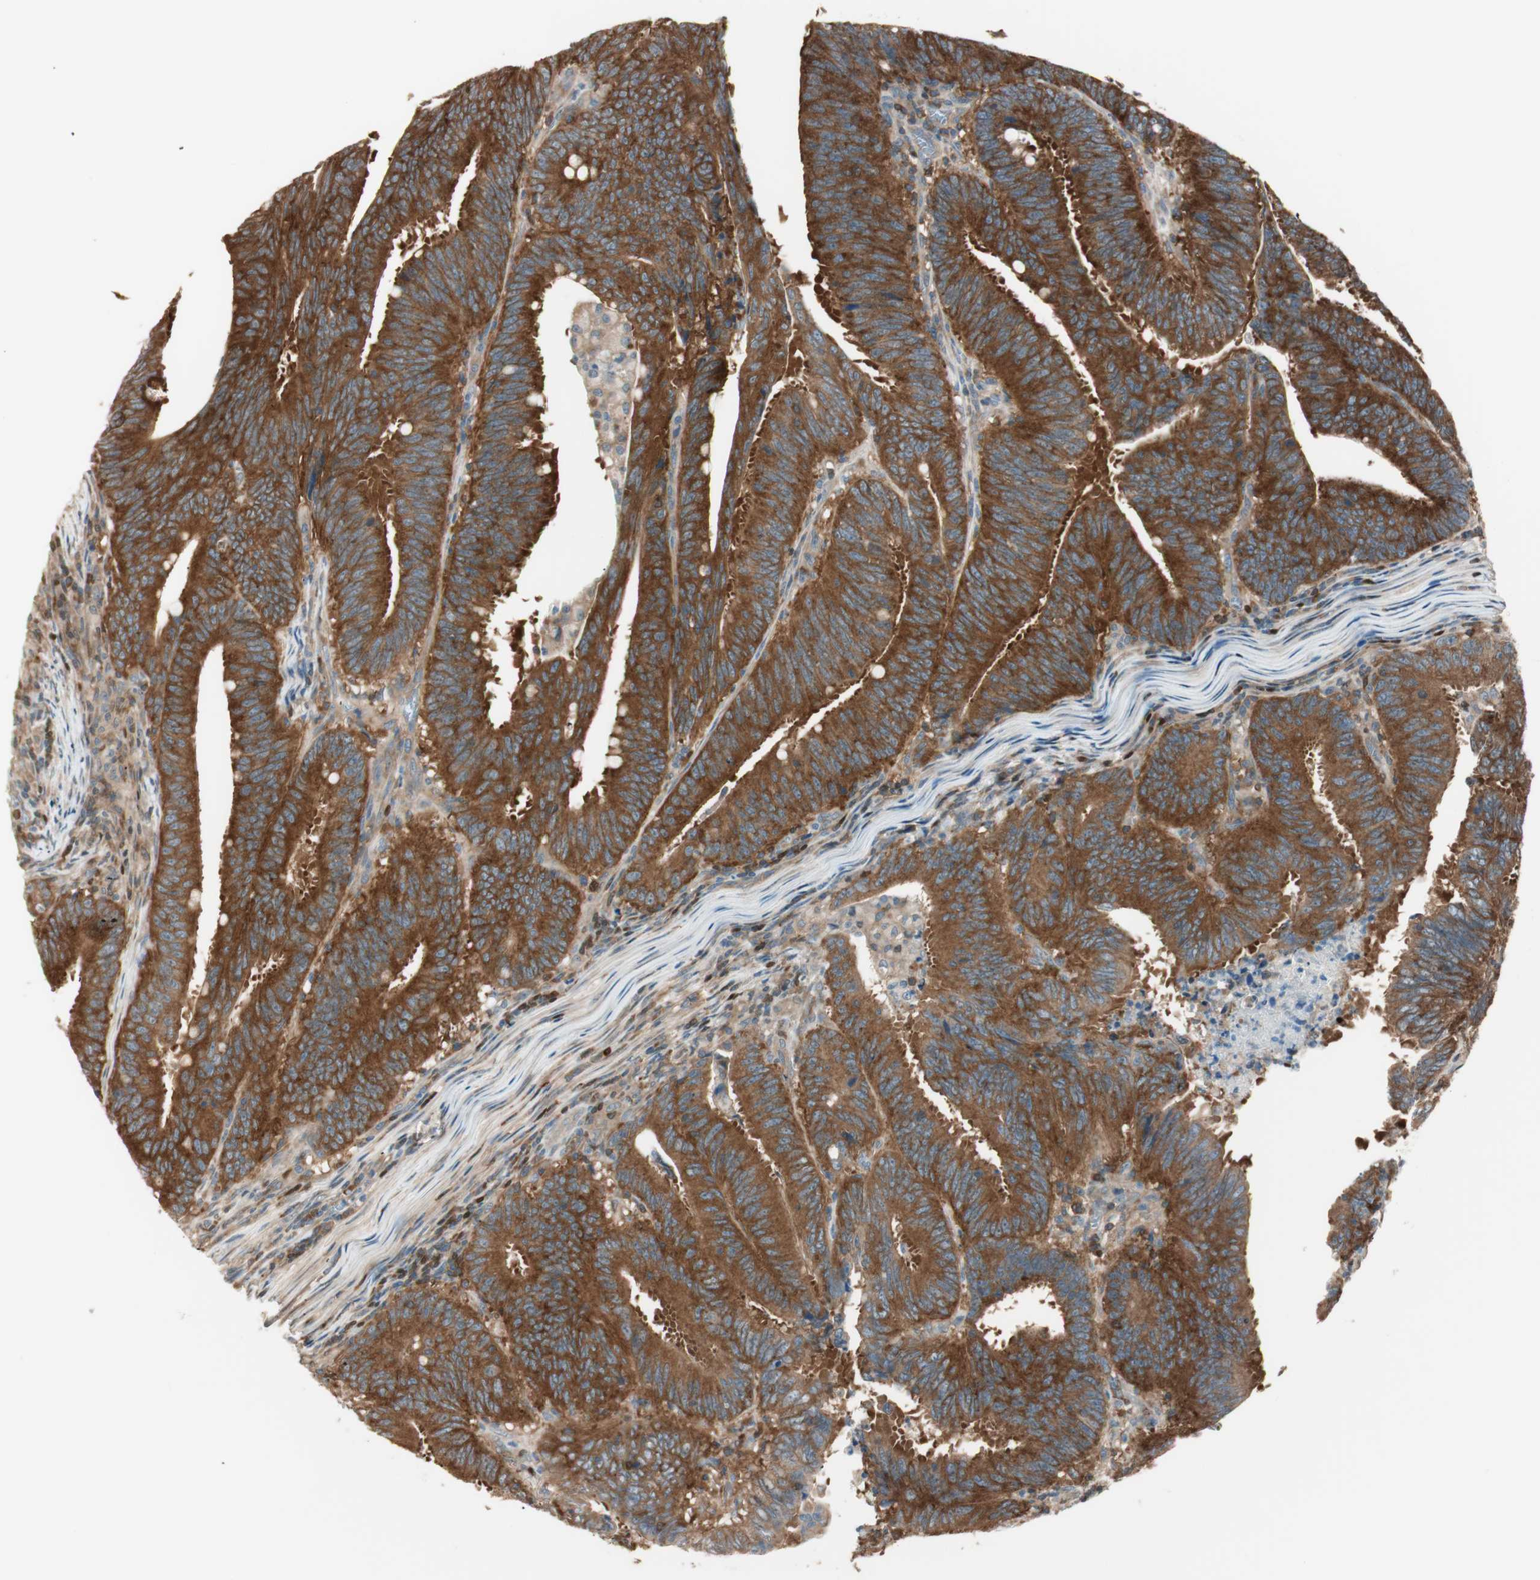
{"staining": {"intensity": "strong", "quantity": ">75%", "location": "cytoplasmic/membranous"}, "tissue": "colorectal cancer", "cell_type": "Tumor cells", "image_type": "cancer", "snomed": [{"axis": "morphology", "description": "Adenocarcinoma, NOS"}, {"axis": "topography", "description": "Colon"}], "caption": "Immunohistochemistry staining of colorectal cancer, which displays high levels of strong cytoplasmic/membranous positivity in approximately >75% of tumor cells indicating strong cytoplasmic/membranous protein positivity. The staining was performed using DAB (brown) for protein detection and nuclei were counterstained in hematoxylin (blue).", "gene": "BIN1", "patient": {"sex": "male", "age": 45}}